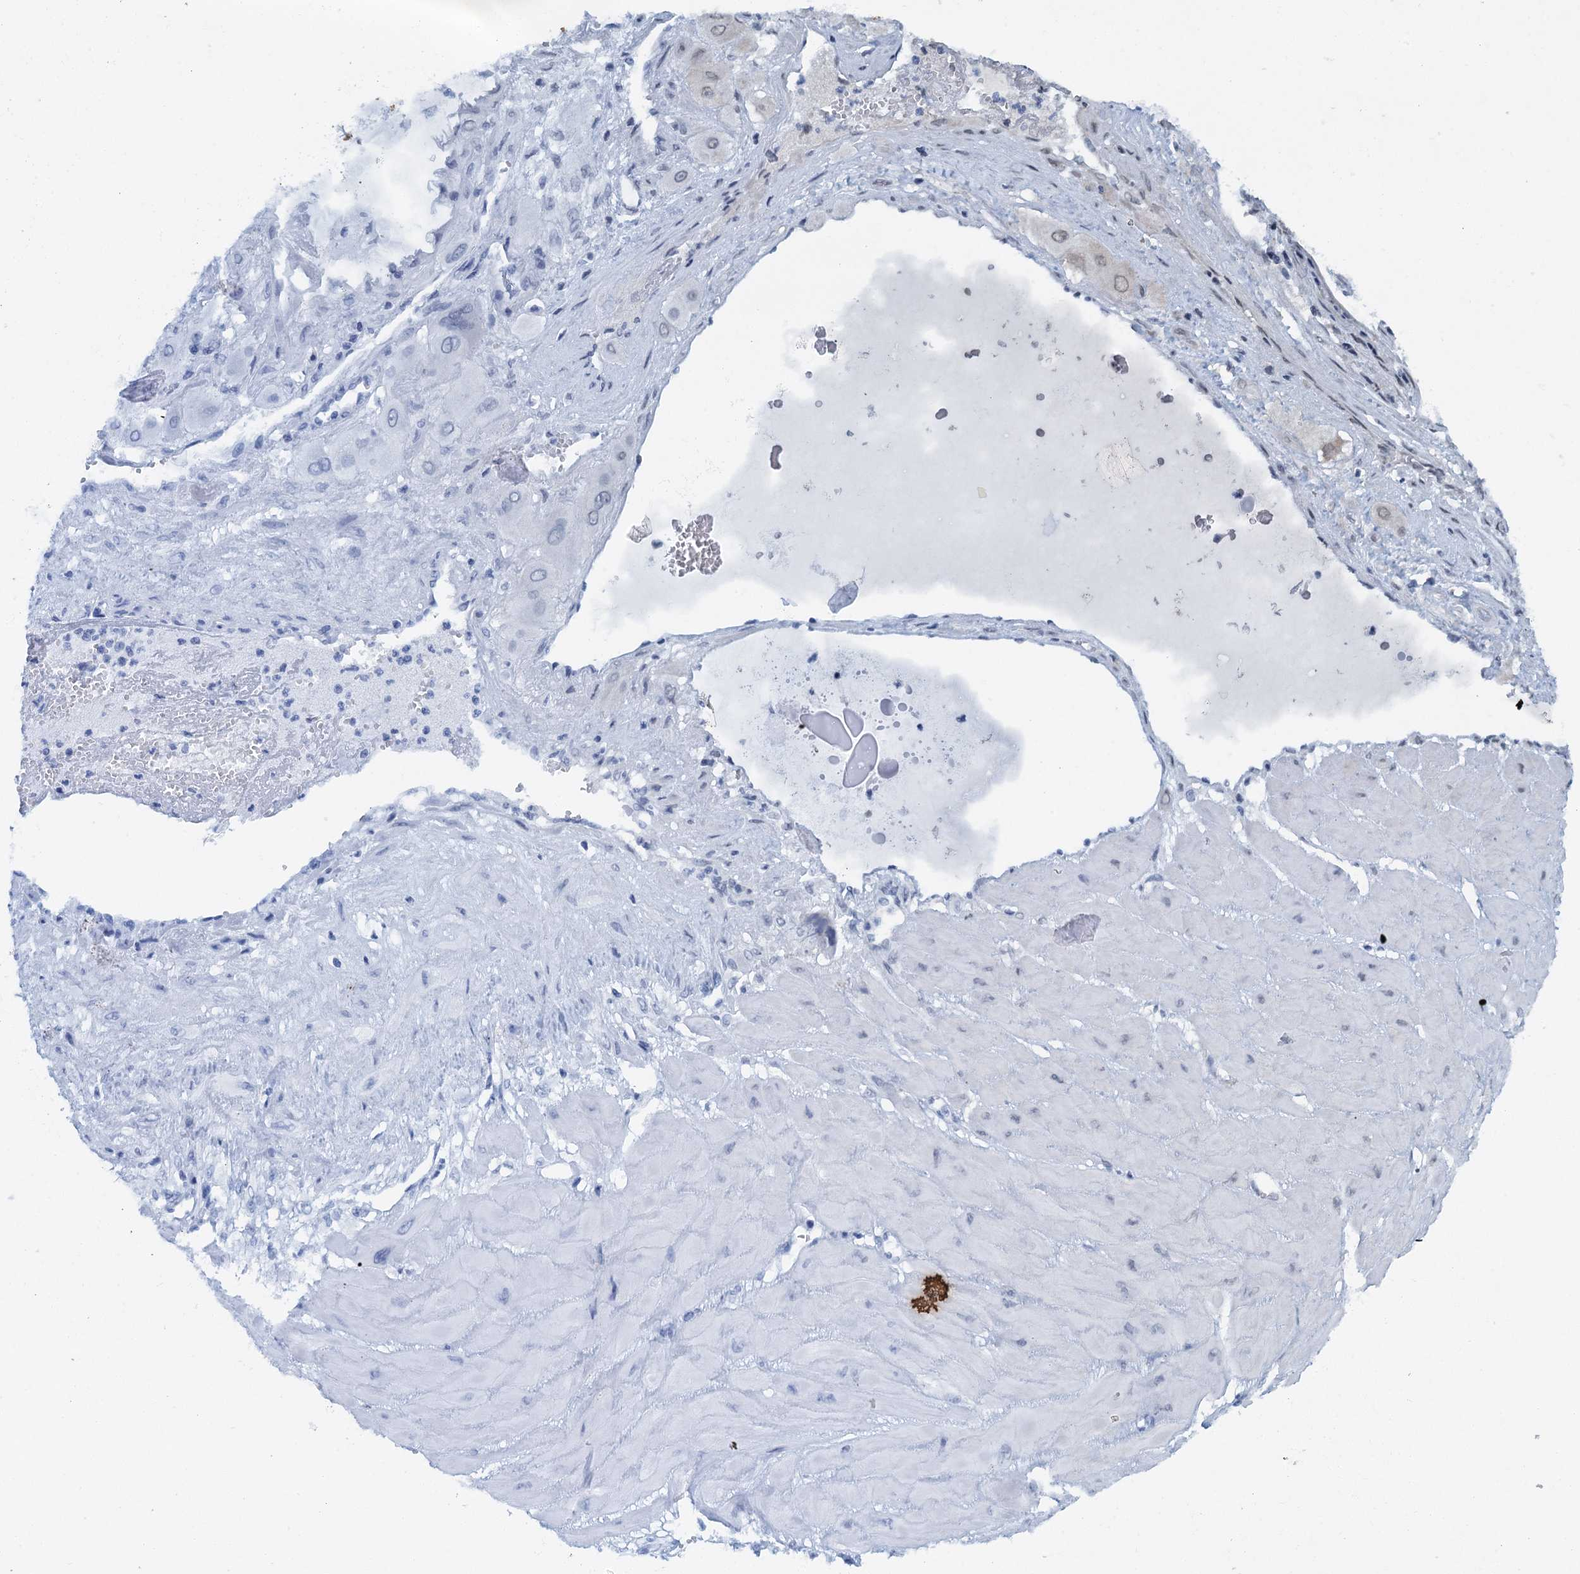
{"staining": {"intensity": "moderate", "quantity": "25%-75%", "location": "nuclear"}, "tissue": "cervical cancer", "cell_type": "Tumor cells", "image_type": "cancer", "snomed": [{"axis": "morphology", "description": "Squamous cell carcinoma, NOS"}, {"axis": "topography", "description": "Cervix"}], "caption": "Cervical cancer tissue reveals moderate nuclear expression in approximately 25%-75% of tumor cells The staining was performed using DAB, with brown indicating positive protein expression. Nuclei are stained blue with hematoxylin.", "gene": "MTA3", "patient": {"sex": "female", "age": 34}}